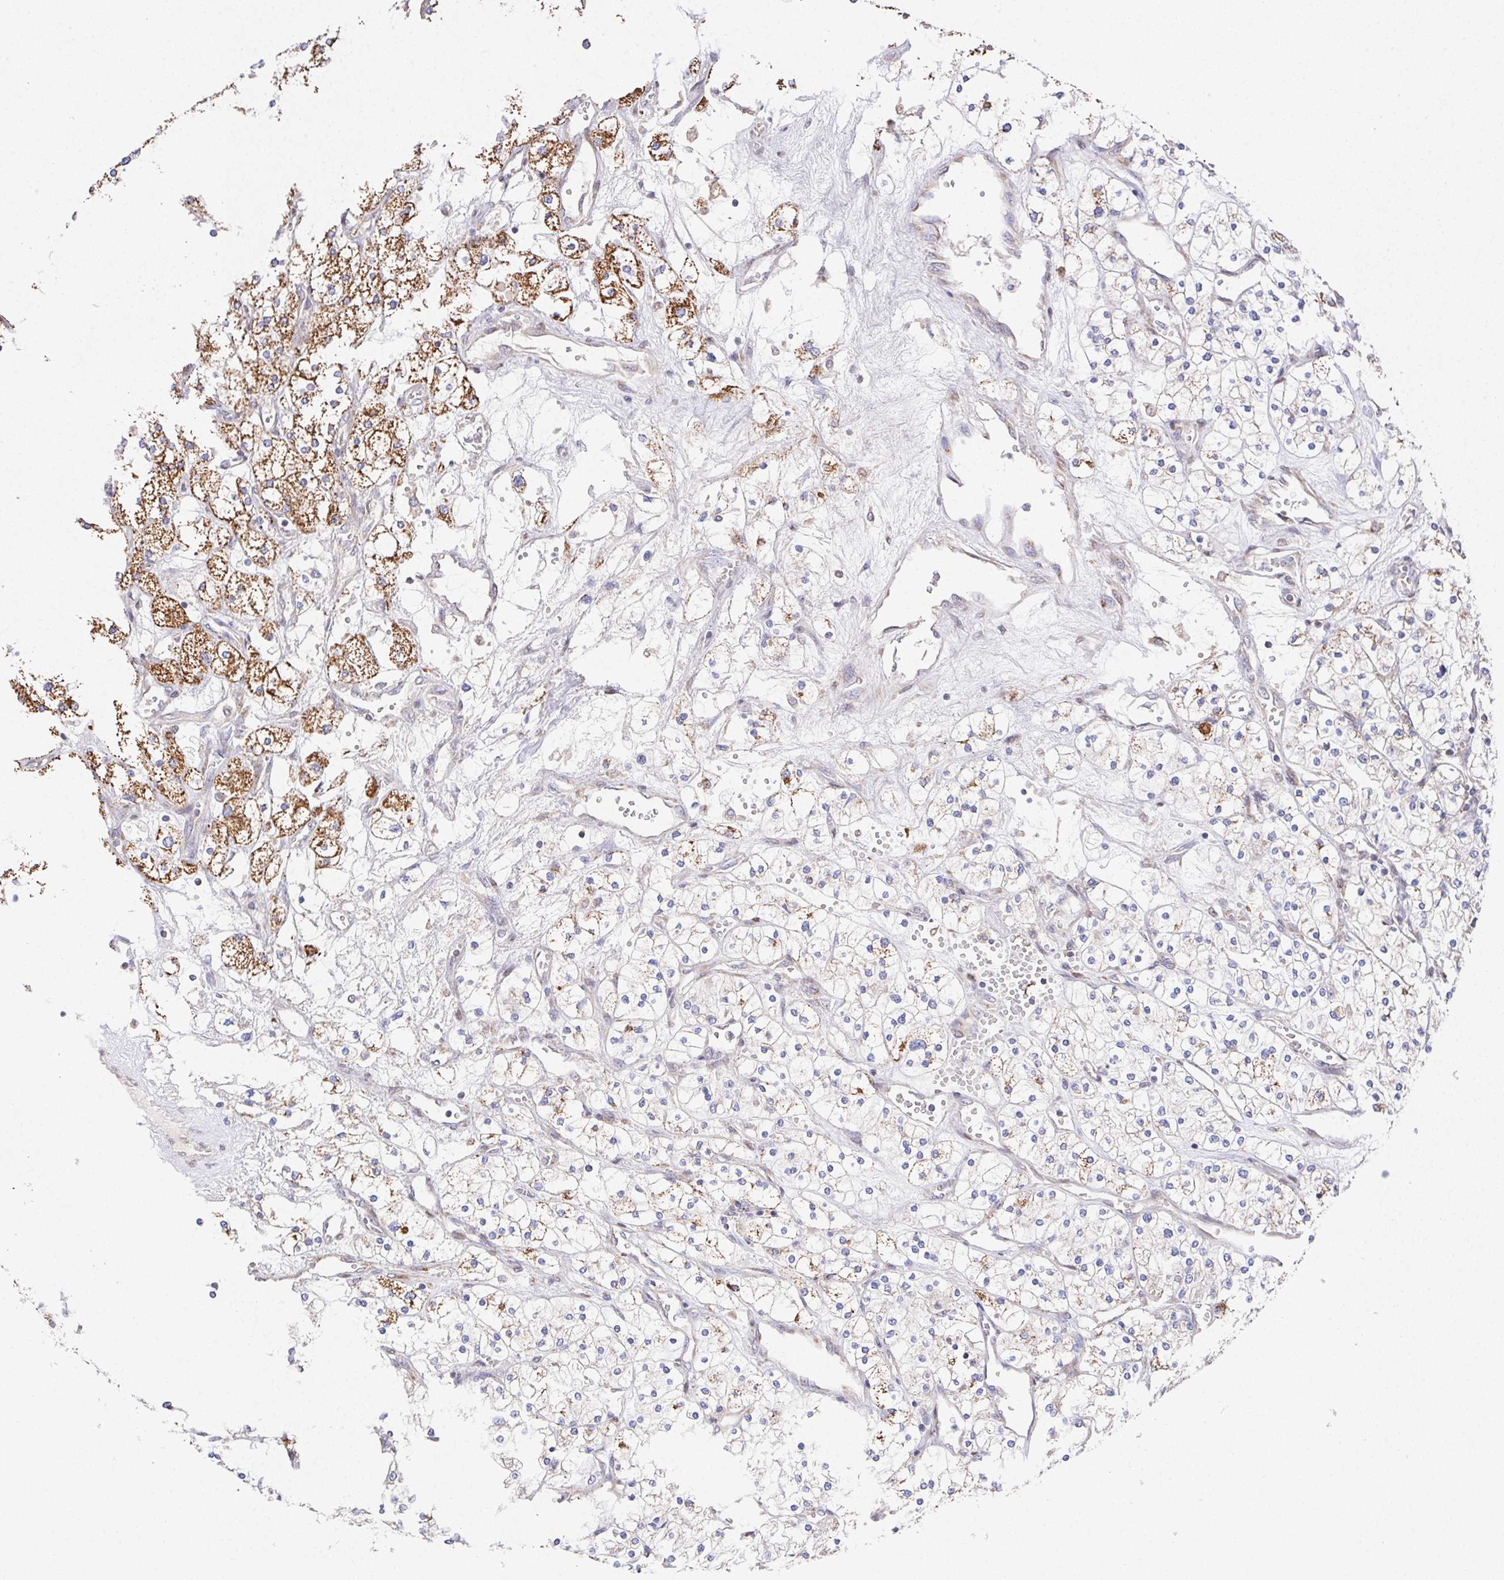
{"staining": {"intensity": "moderate", "quantity": "25%-75%", "location": "cytoplasmic/membranous"}, "tissue": "renal cancer", "cell_type": "Tumor cells", "image_type": "cancer", "snomed": [{"axis": "morphology", "description": "Adenocarcinoma, NOS"}, {"axis": "topography", "description": "Kidney"}], "caption": "Renal cancer (adenocarcinoma) stained for a protein (brown) displays moderate cytoplasmic/membranous positive staining in about 25%-75% of tumor cells.", "gene": "FAM241A", "patient": {"sex": "male", "age": 80}}